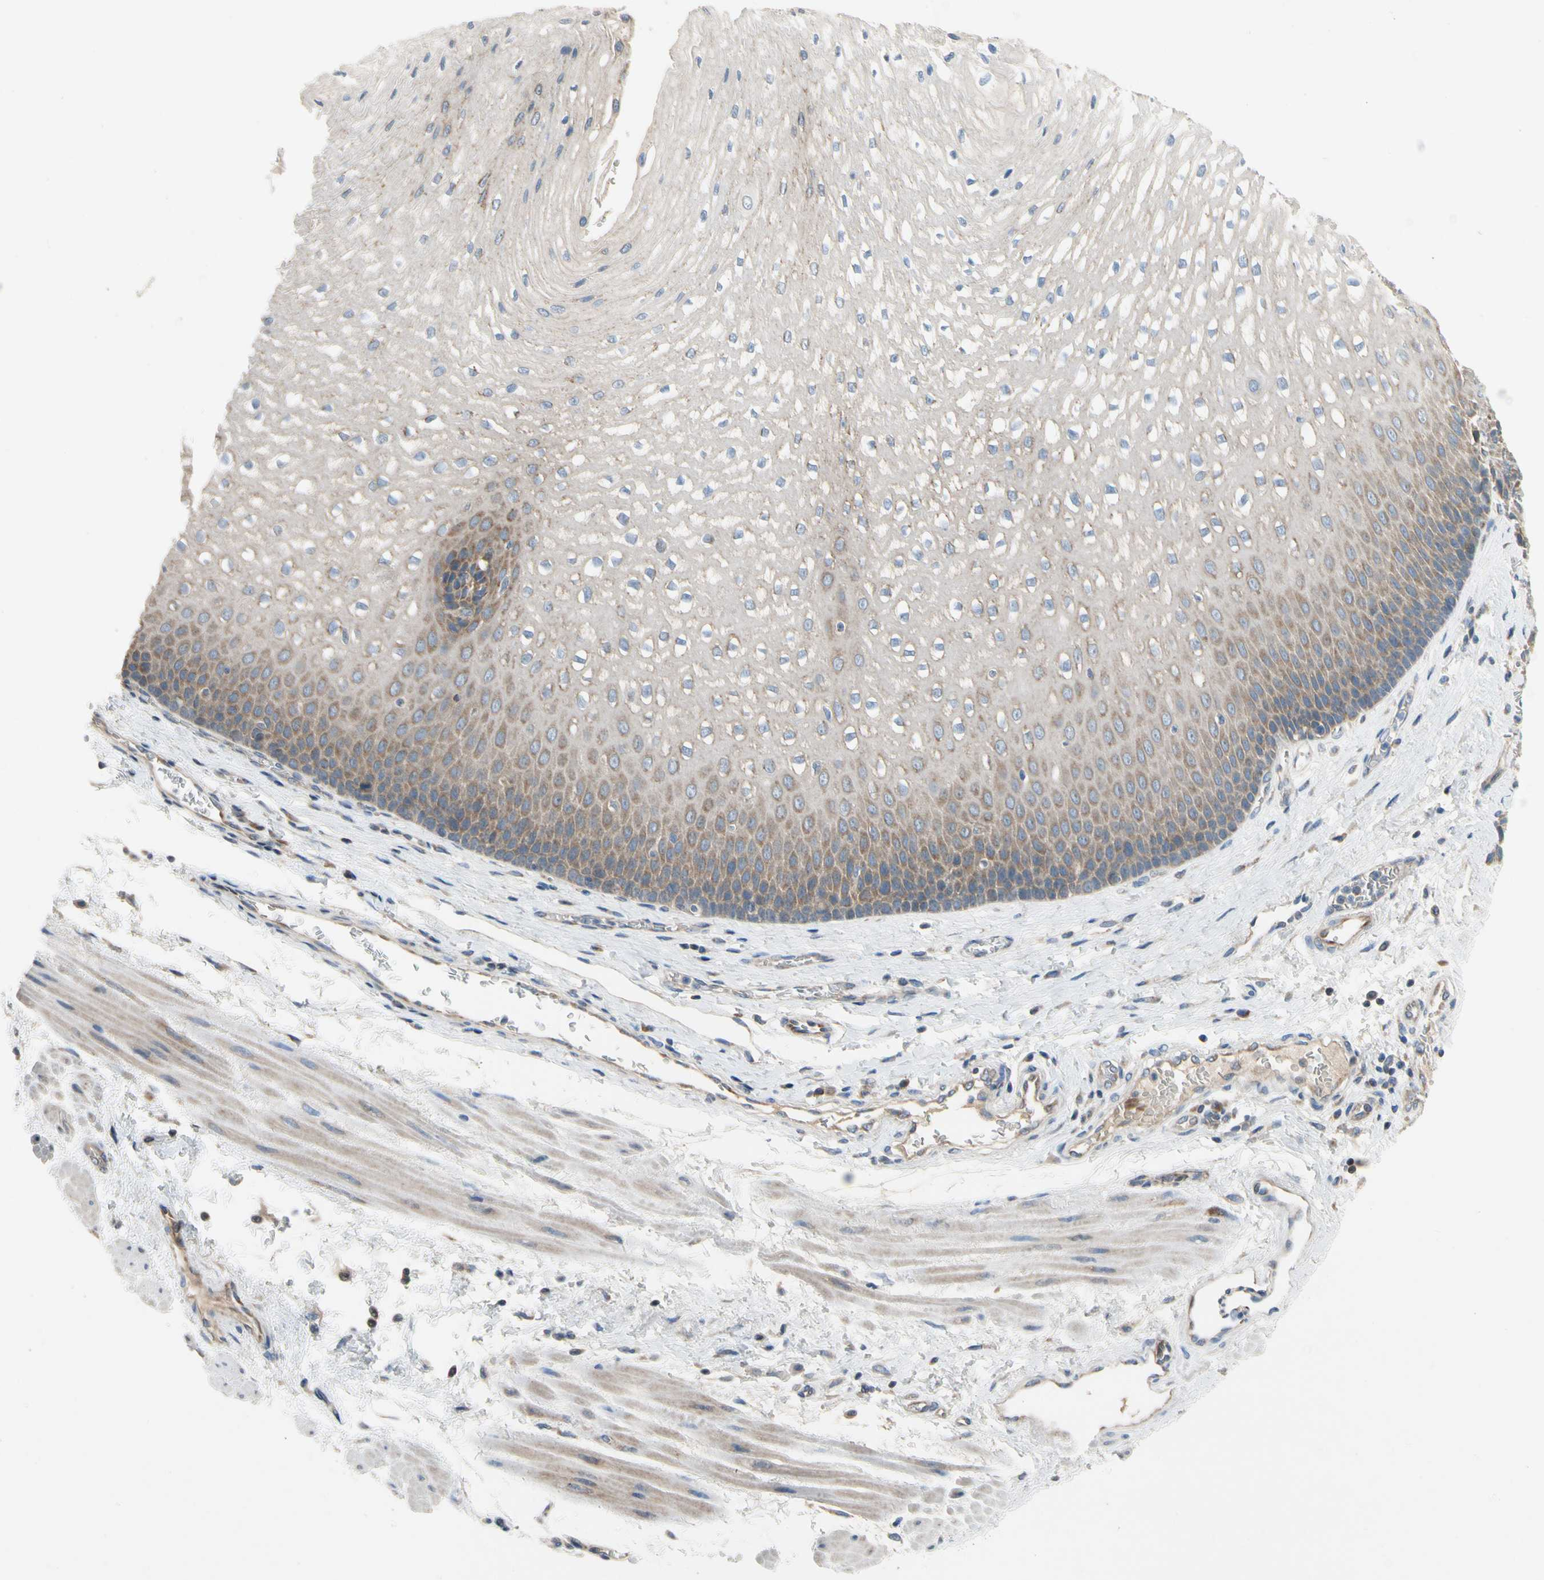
{"staining": {"intensity": "moderate", "quantity": "25%-75%", "location": "cytoplasmic/membranous"}, "tissue": "esophagus", "cell_type": "Squamous epithelial cells", "image_type": "normal", "snomed": [{"axis": "morphology", "description": "Normal tissue, NOS"}, {"axis": "topography", "description": "Esophagus"}], "caption": "Human esophagus stained with a brown dye exhibits moderate cytoplasmic/membranous positive expression in about 25%-75% of squamous epithelial cells.", "gene": "KLHDC8B", "patient": {"sex": "male", "age": 48}}